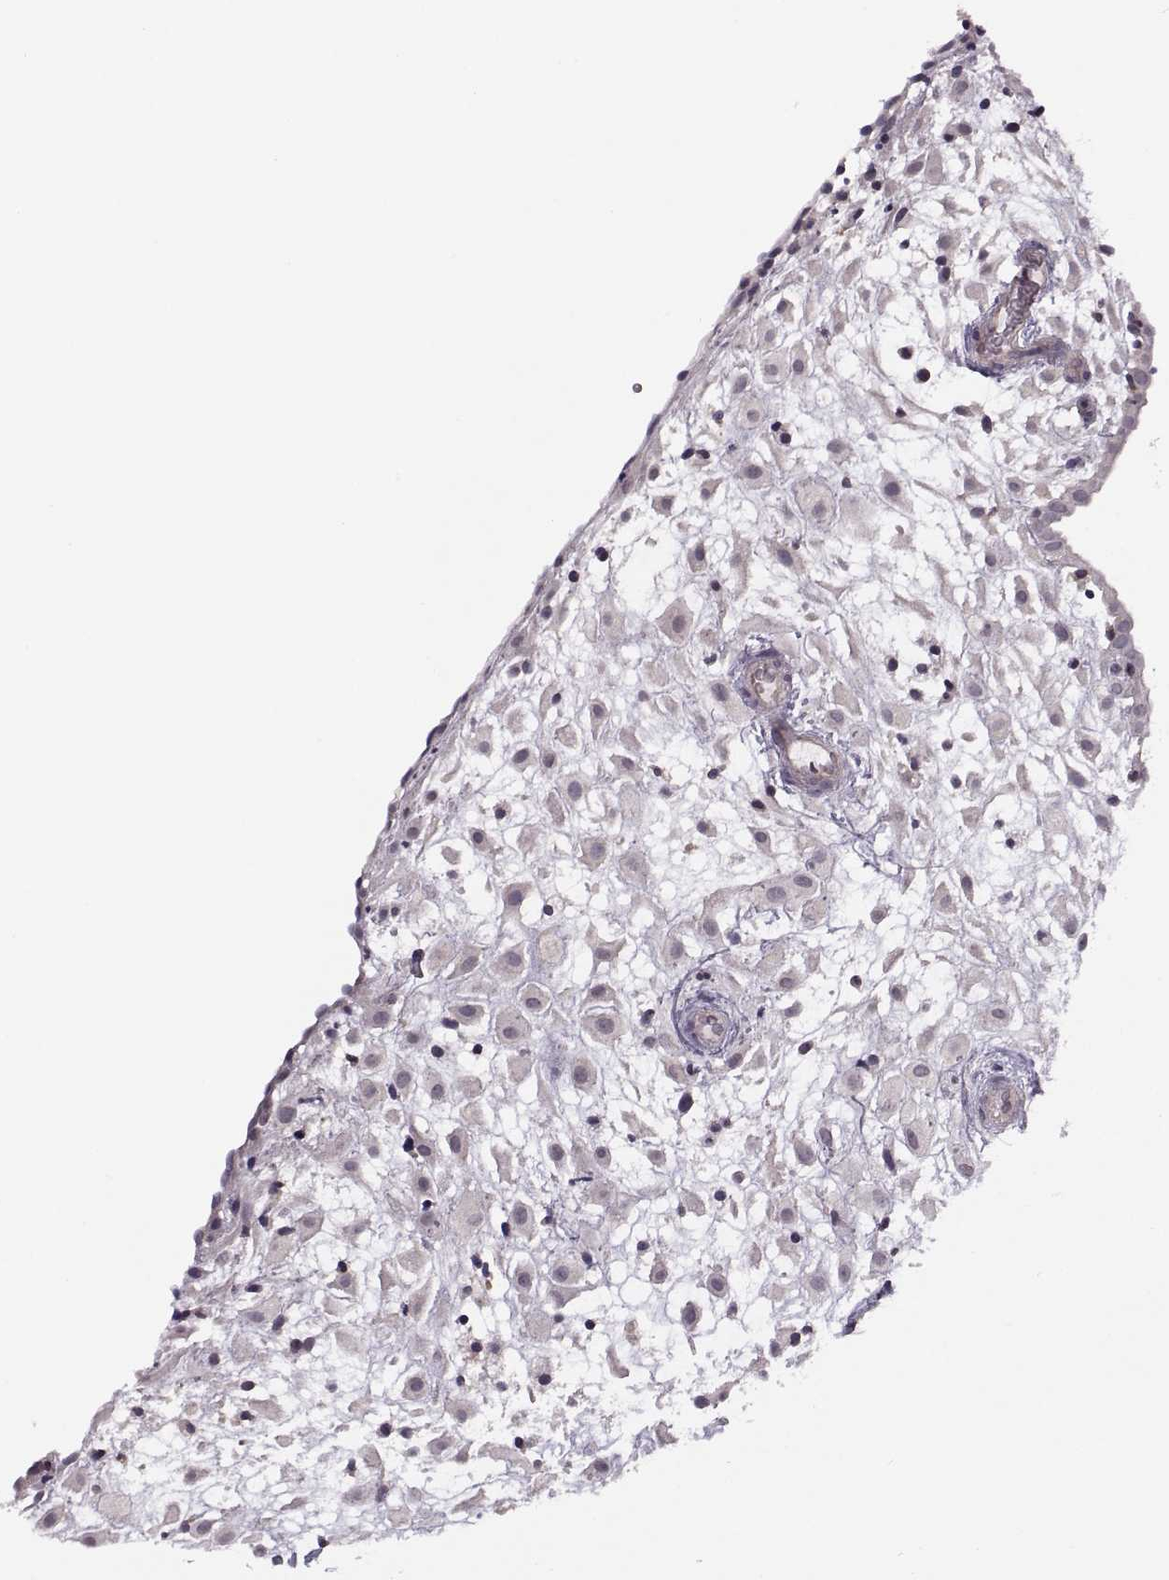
{"staining": {"intensity": "negative", "quantity": "none", "location": "none"}, "tissue": "placenta", "cell_type": "Decidual cells", "image_type": "normal", "snomed": [{"axis": "morphology", "description": "Normal tissue, NOS"}, {"axis": "topography", "description": "Placenta"}], "caption": "DAB immunohistochemical staining of unremarkable placenta demonstrates no significant positivity in decidual cells.", "gene": "LUZP2", "patient": {"sex": "female", "age": 24}}